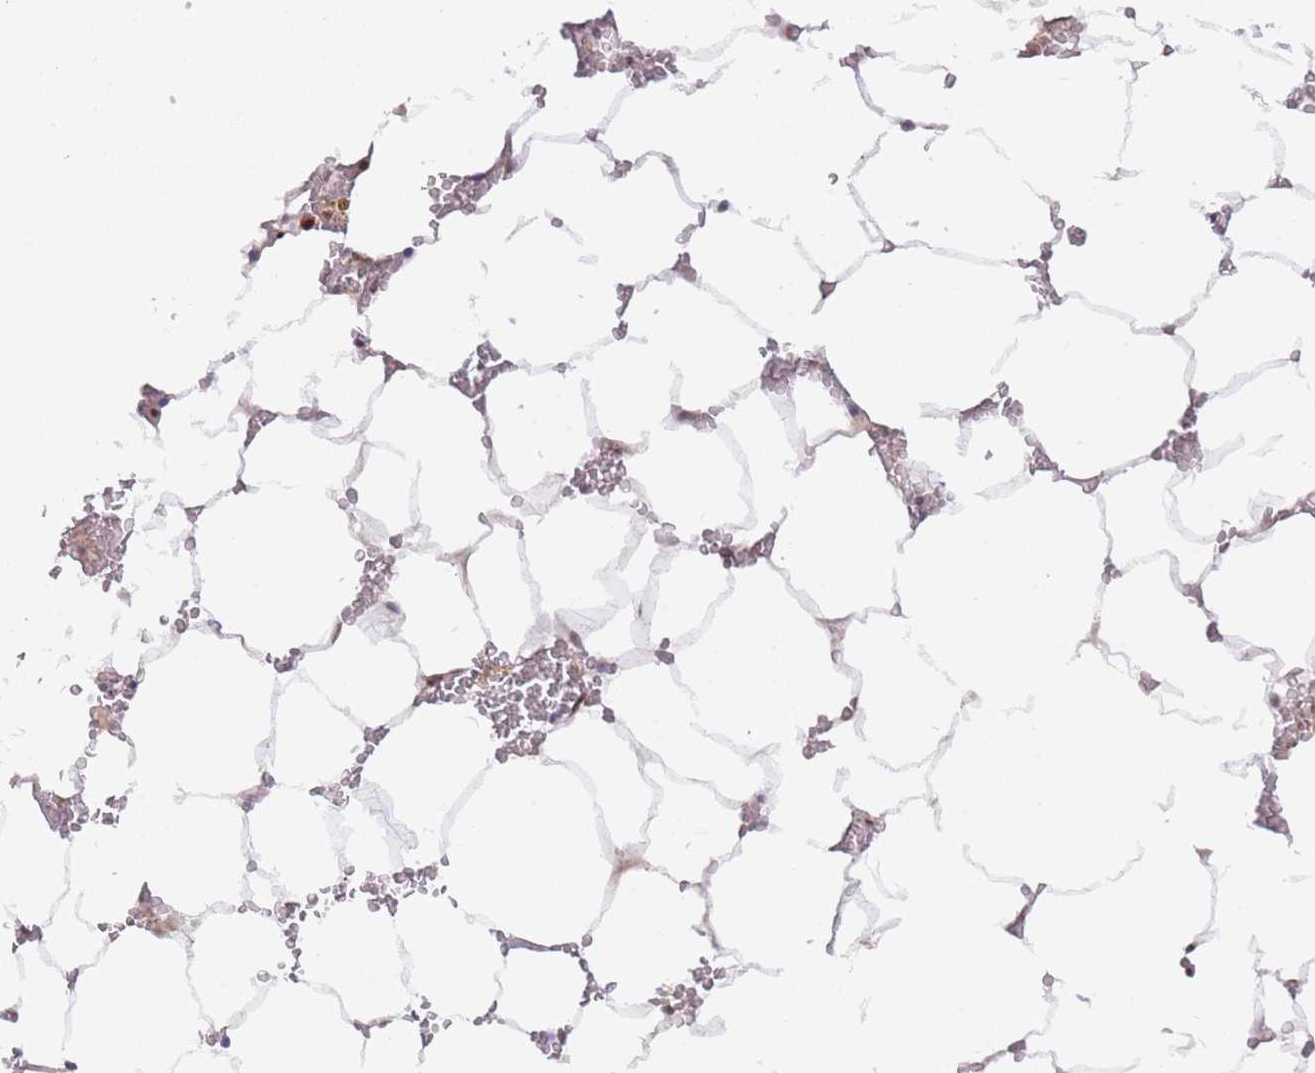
{"staining": {"intensity": "moderate", "quantity": "<25%", "location": "nuclear"}, "tissue": "bone marrow", "cell_type": "Hematopoietic cells", "image_type": "normal", "snomed": [{"axis": "morphology", "description": "Normal tissue, NOS"}, {"axis": "topography", "description": "Bone marrow"}], "caption": "Immunohistochemistry of normal bone marrow exhibits low levels of moderate nuclear expression in approximately <25% of hematopoietic cells.", "gene": "NSFL1C", "patient": {"sex": "male", "age": 70}}